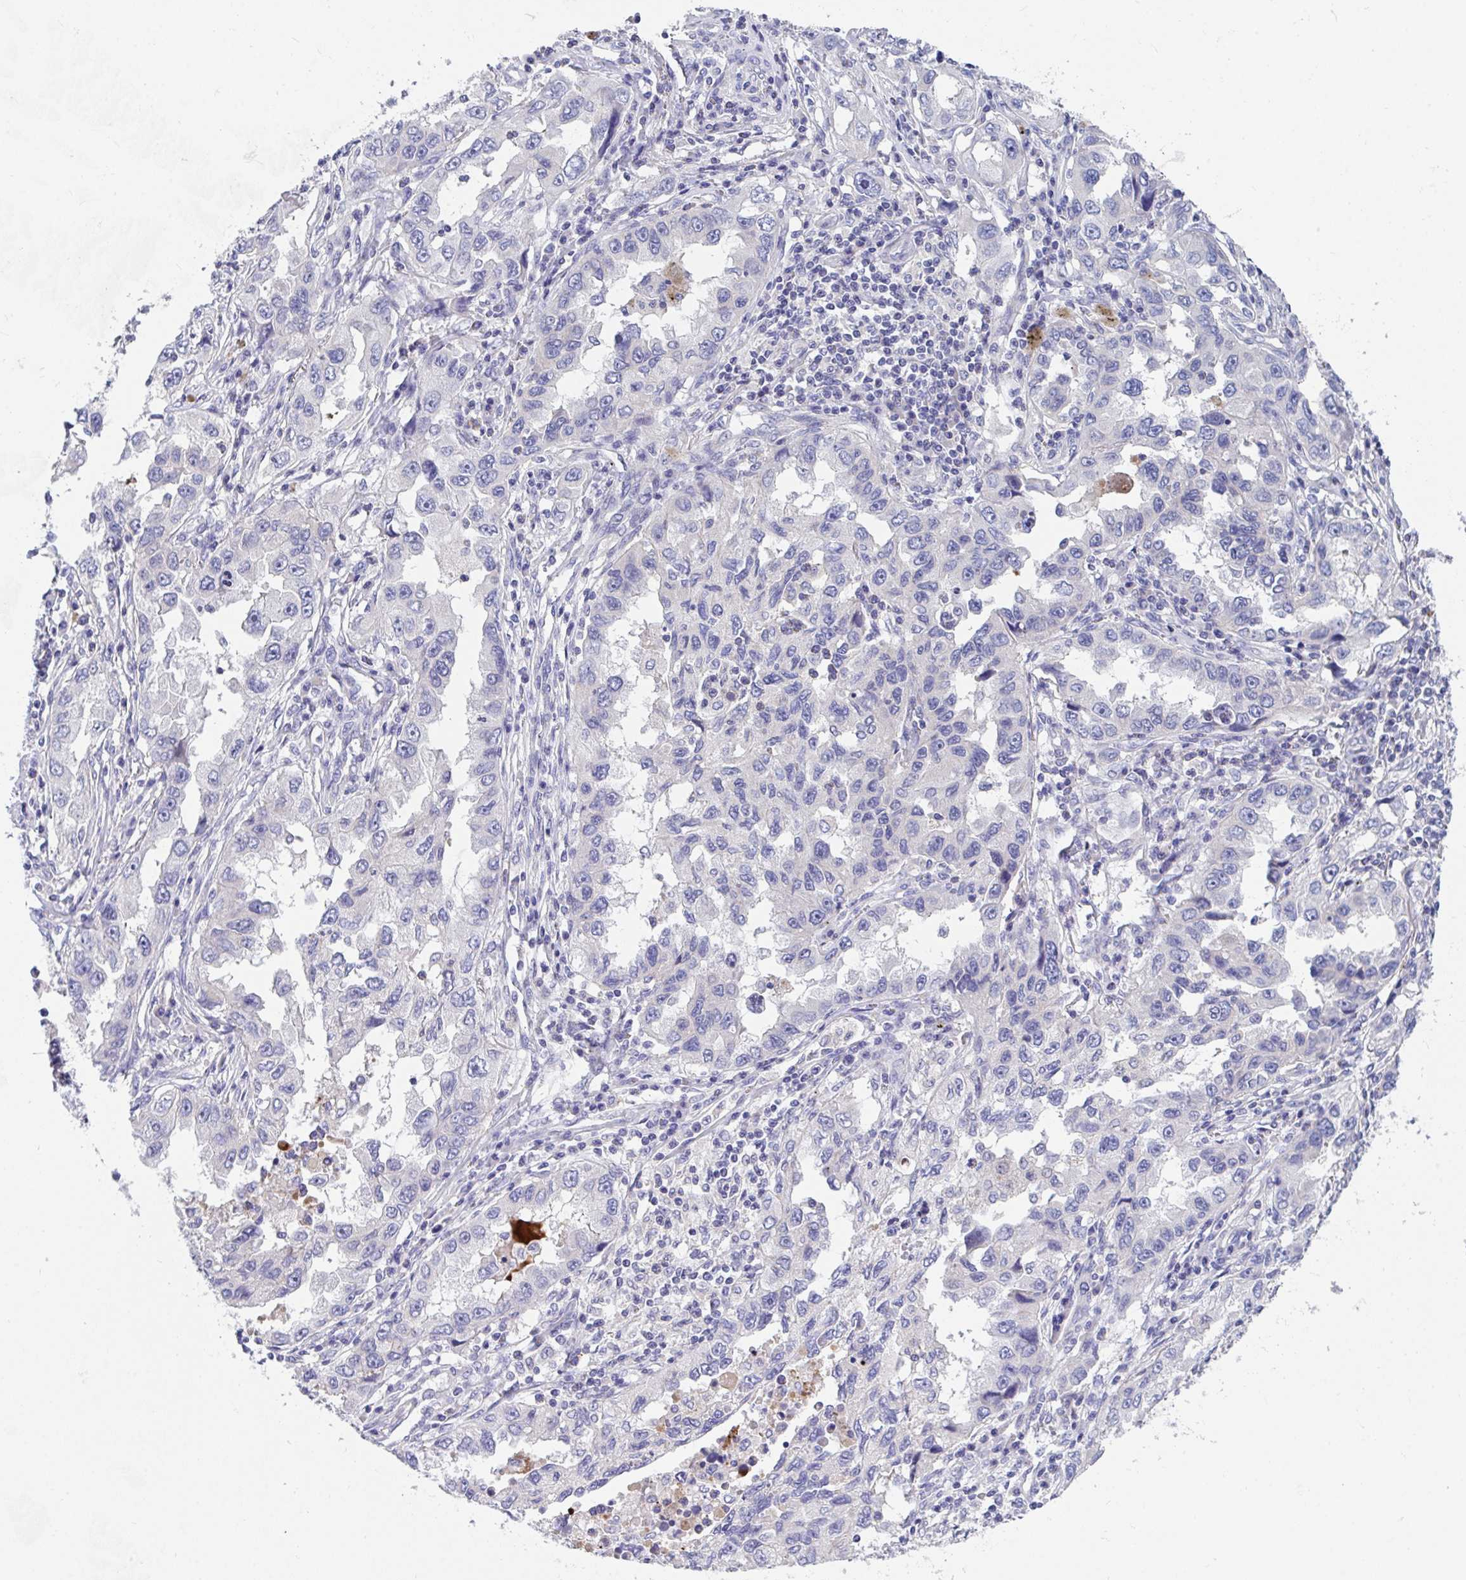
{"staining": {"intensity": "negative", "quantity": "none", "location": "none"}, "tissue": "lung cancer", "cell_type": "Tumor cells", "image_type": "cancer", "snomed": [{"axis": "morphology", "description": "Adenocarcinoma, NOS"}, {"axis": "topography", "description": "Lung"}], "caption": "This is a histopathology image of immunohistochemistry staining of lung cancer, which shows no positivity in tumor cells.", "gene": "ZNF561", "patient": {"sex": "female", "age": 73}}